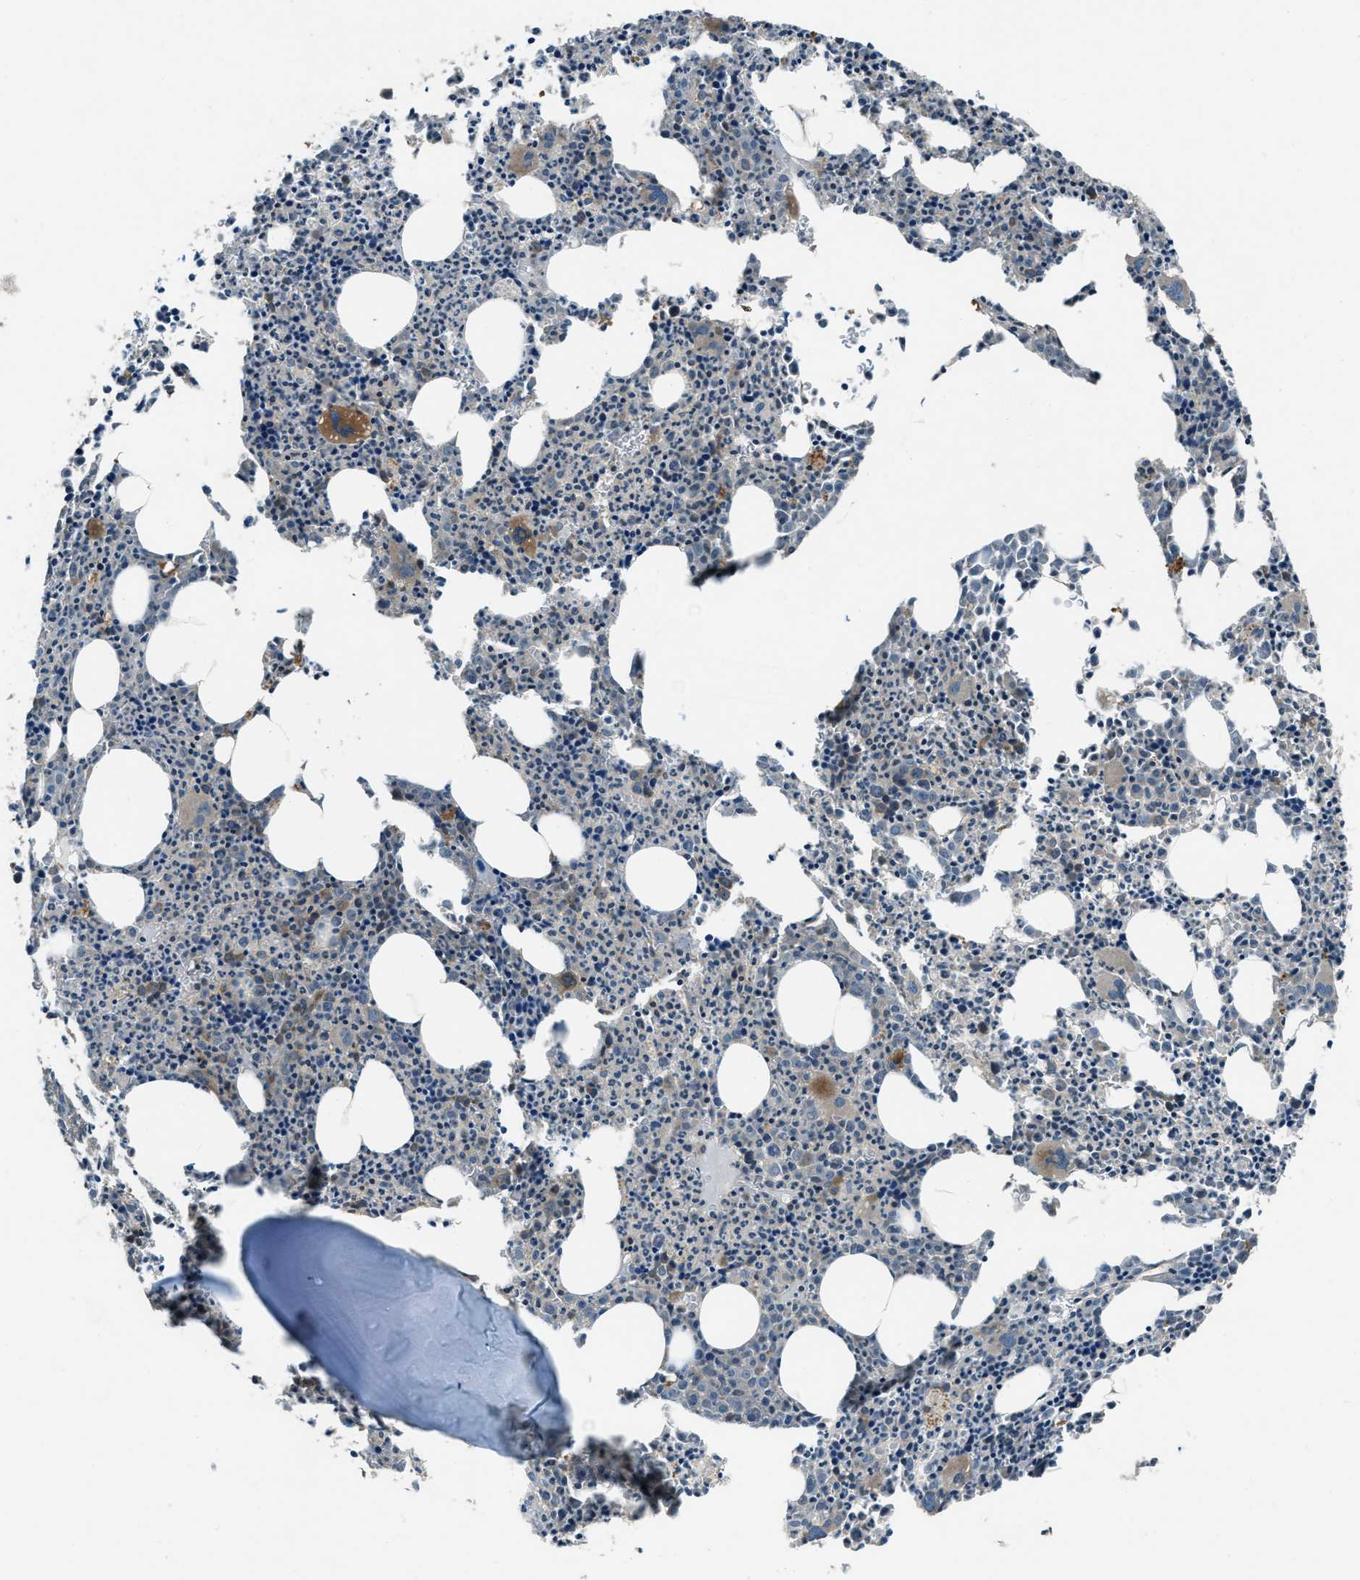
{"staining": {"intensity": "moderate", "quantity": "<25%", "location": "cytoplasmic/membranous"}, "tissue": "bone marrow", "cell_type": "Hematopoietic cells", "image_type": "normal", "snomed": [{"axis": "morphology", "description": "Normal tissue, NOS"}, {"axis": "morphology", "description": "Inflammation, NOS"}, {"axis": "topography", "description": "Bone marrow"}], "caption": "High-magnification brightfield microscopy of normal bone marrow stained with DAB (3,3'-diaminobenzidine) (brown) and counterstained with hematoxylin (blue). hematopoietic cells exhibit moderate cytoplasmic/membranous positivity is identified in about<25% of cells.", "gene": "NUDCD3", "patient": {"sex": "male", "age": 31}}